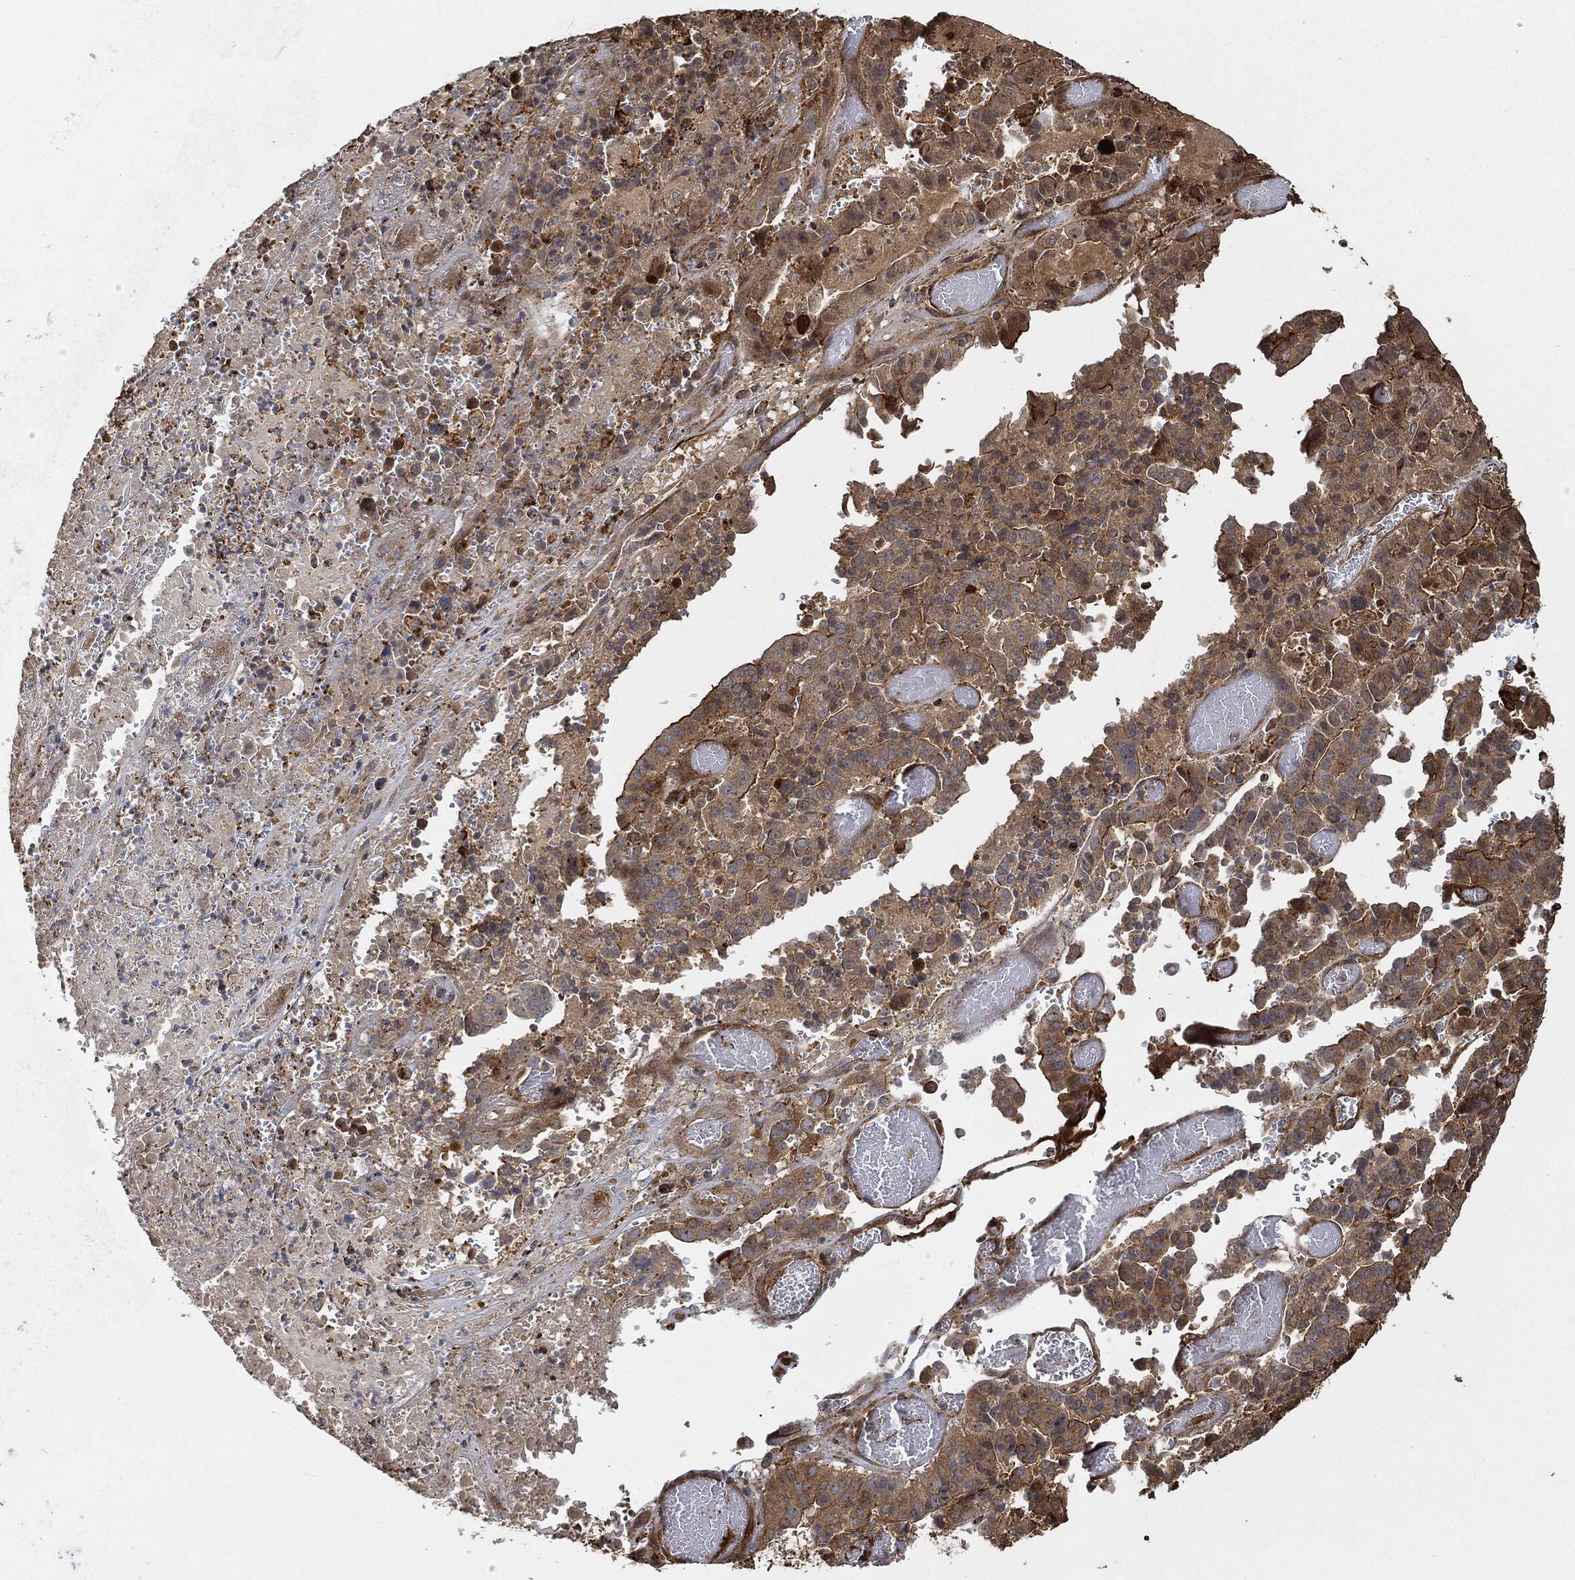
{"staining": {"intensity": "strong", "quantity": "25%-75%", "location": "cytoplasmic/membranous"}, "tissue": "stomach cancer", "cell_type": "Tumor cells", "image_type": "cancer", "snomed": [{"axis": "morphology", "description": "Adenocarcinoma, NOS"}, {"axis": "topography", "description": "Stomach"}], "caption": "A brown stain shows strong cytoplasmic/membranous expression of a protein in human stomach adenocarcinoma tumor cells. Using DAB (3,3'-diaminobenzidine) (brown) and hematoxylin (blue) stains, captured at high magnification using brightfield microscopy.", "gene": "TPT1", "patient": {"sex": "male", "age": 48}}